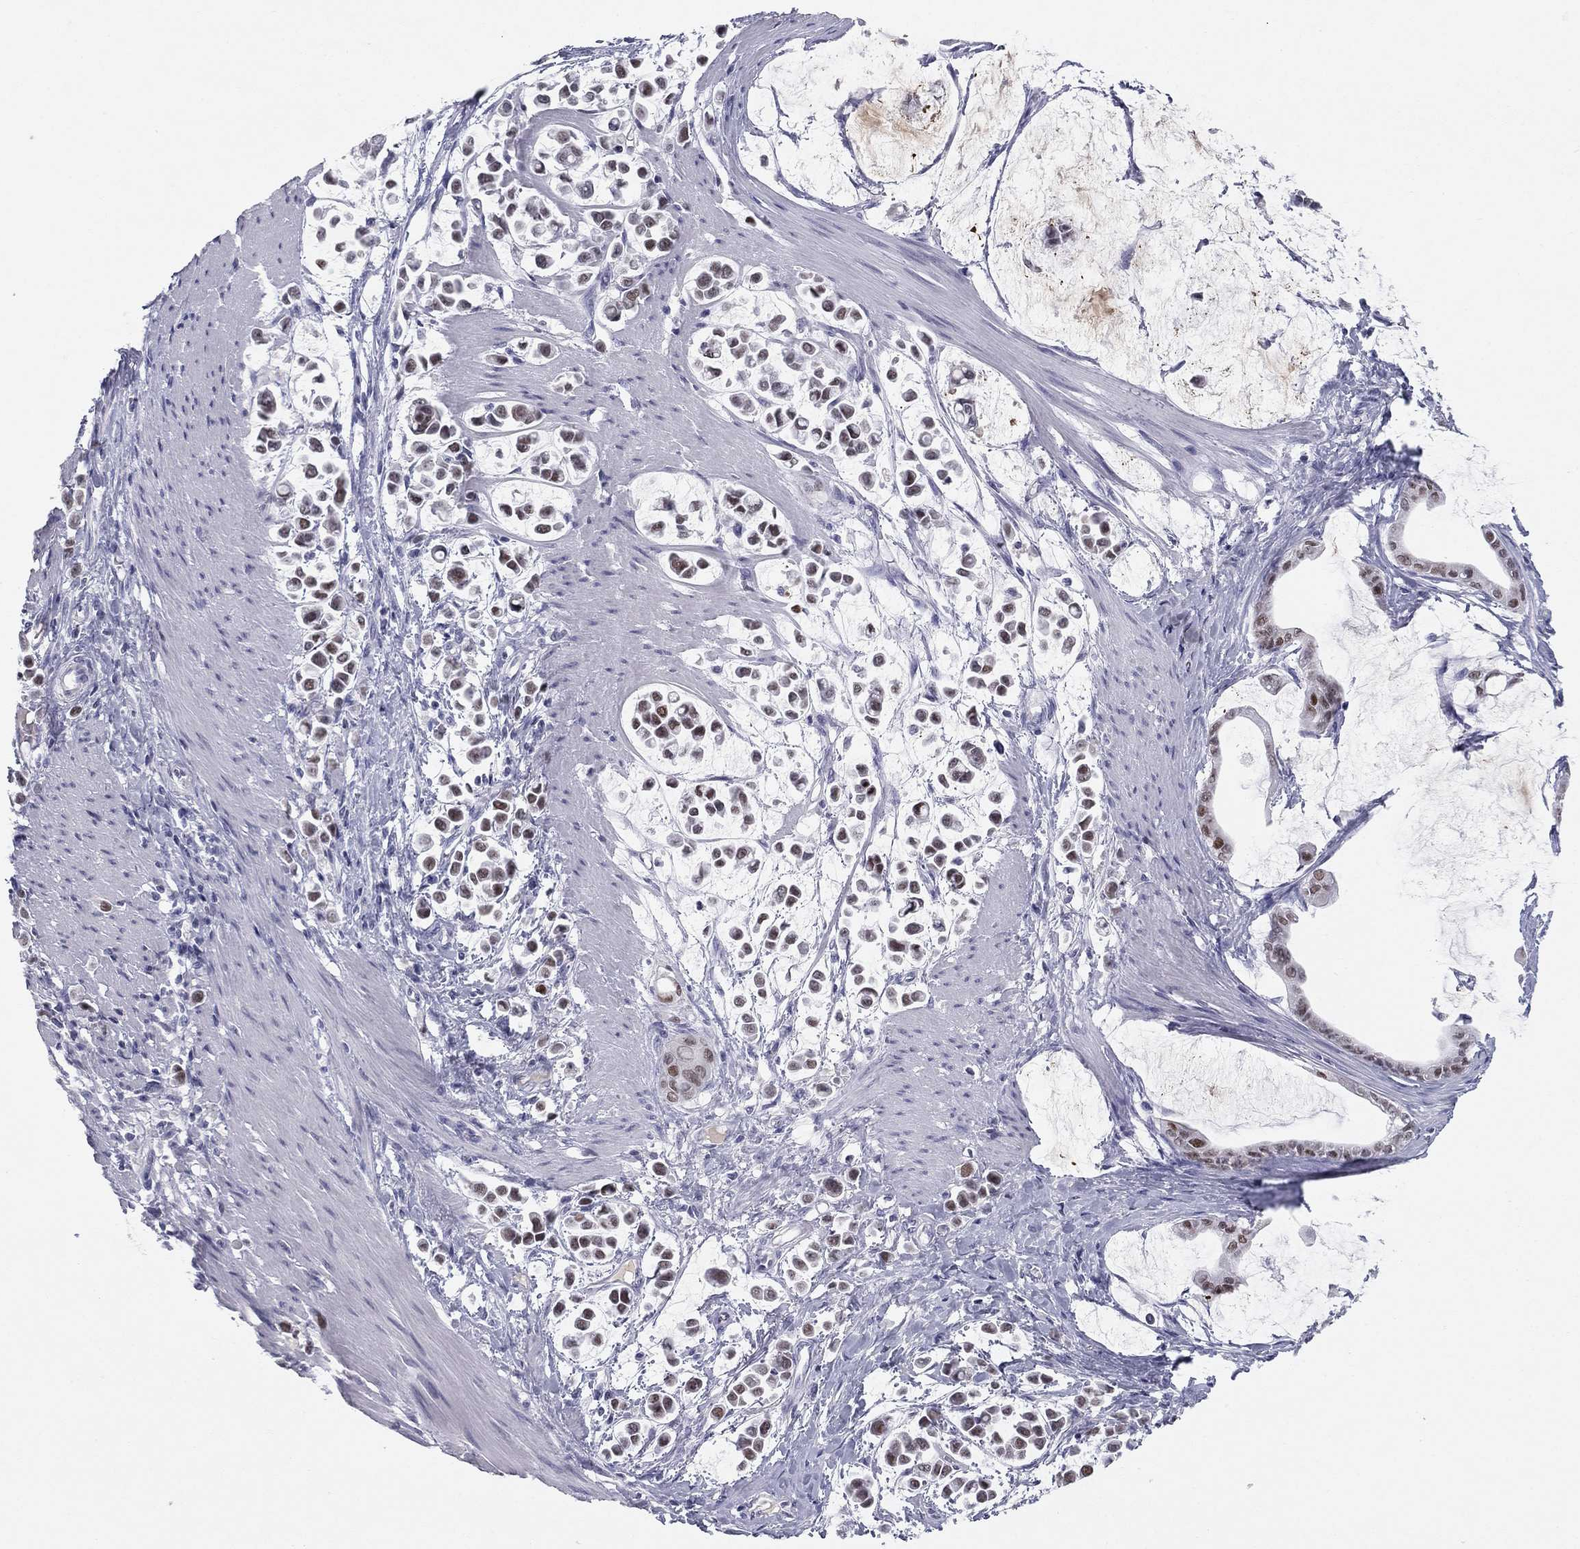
{"staining": {"intensity": "moderate", "quantity": "<25%", "location": "nuclear"}, "tissue": "stomach cancer", "cell_type": "Tumor cells", "image_type": "cancer", "snomed": [{"axis": "morphology", "description": "Adenocarcinoma, NOS"}, {"axis": "topography", "description": "Stomach"}], "caption": "DAB (3,3'-diaminobenzidine) immunohistochemical staining of human stomach cancer (adenocarcinoma) reveals moderate nuclear protein staining in about <25% of tumor cells. The staining was performed using DAB, with brown indicating positive protein expression. Nuclei are stained blue with hematoxylin.", "gene": "TFAP2B", "patient": {"sex": "male", "age": 82}}